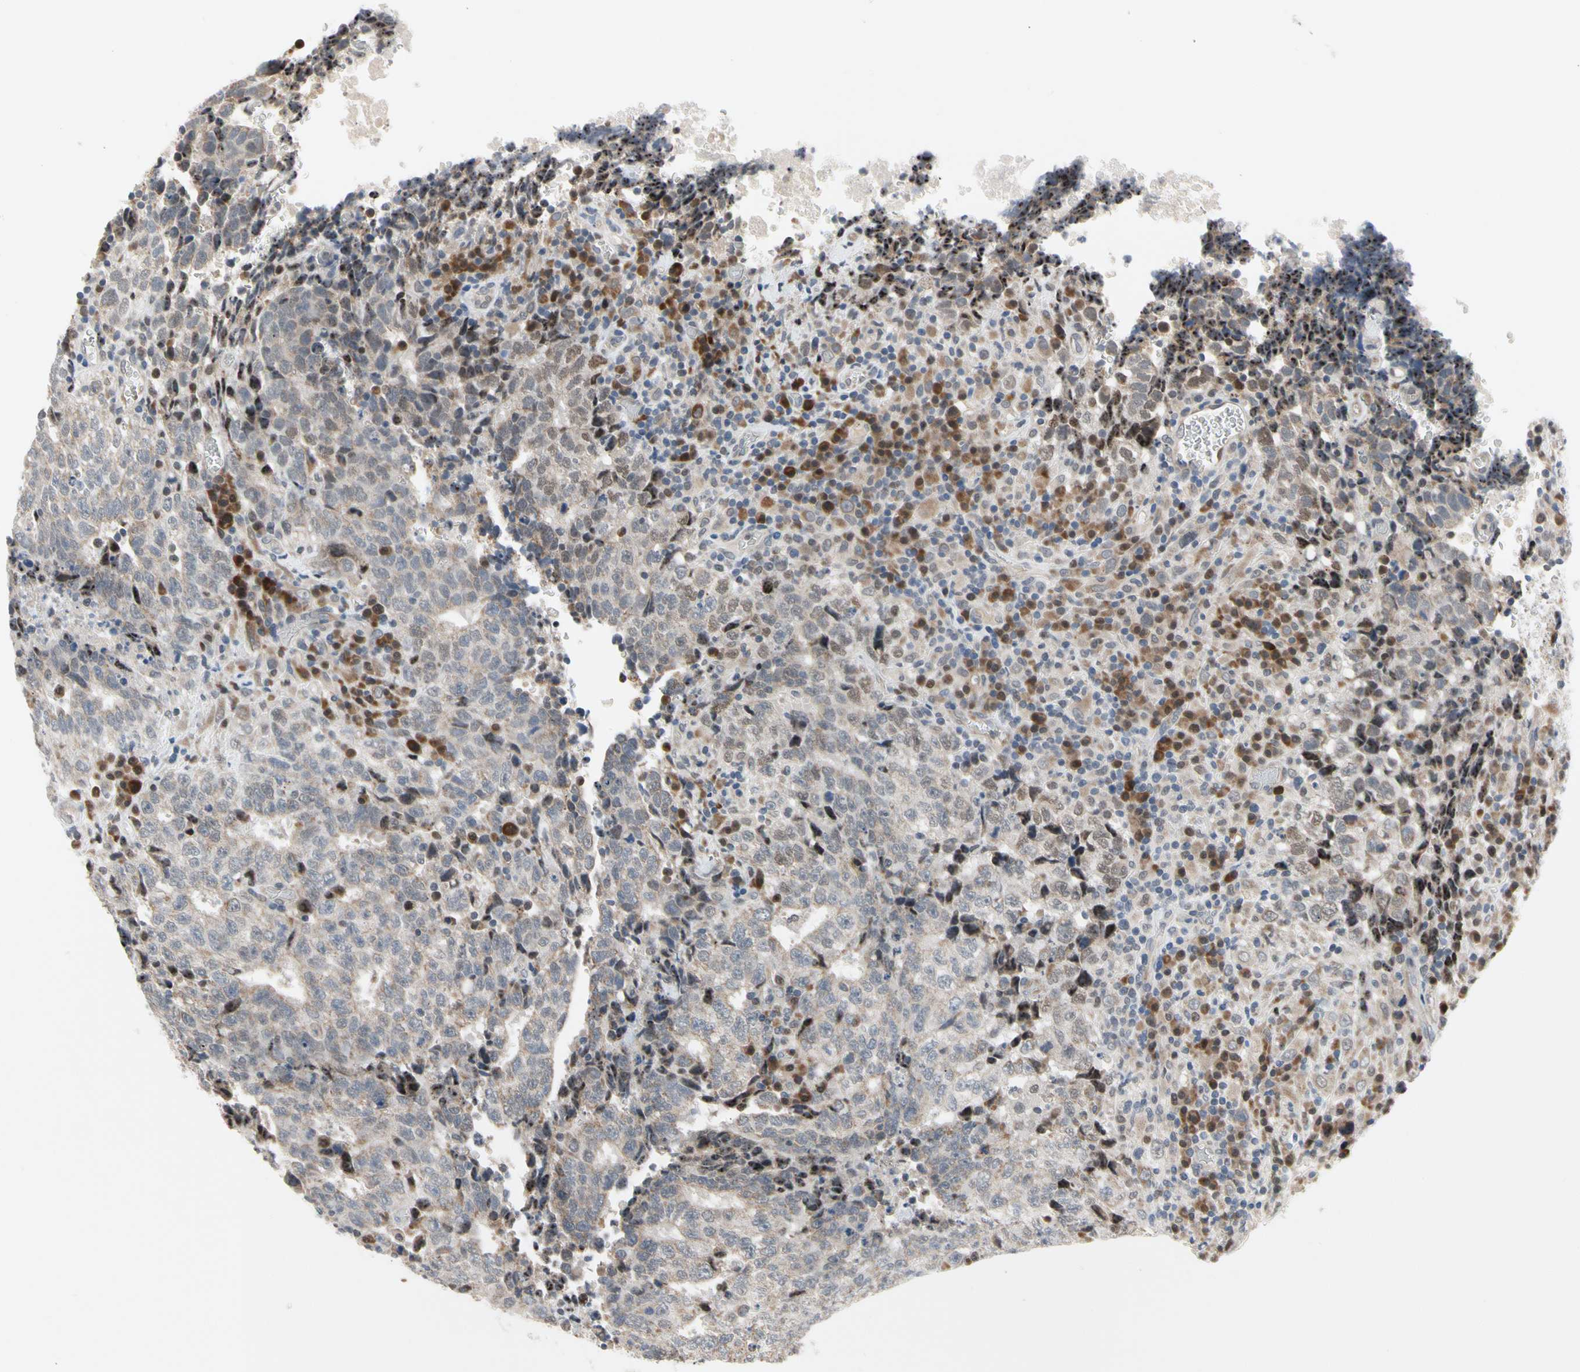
{"staining": {"intensity": "weak", "quantity": ">75%", "location": "cytoplasmic/membranous,nuclear"}, "tissue": "testis cancer", "cell_type": "Tumor cells", "image_type": "cancer", "snomed": [{"axis": "morphology", "description": "Necrosis, NOS"}, {"axis": "morphology", "description": "Carcinoma, Embryonal, NOS"}, {"axis": "topography", "description": "Testis"}], "caption": "About >75% of tumor cells in human testis cancer display weak cytoplasmic/membranous and nuclear protein expression as visualized by brown immunohistochemical staining.", "gene": "MARK1", "patient": {"sex": "male", "age": 19}}